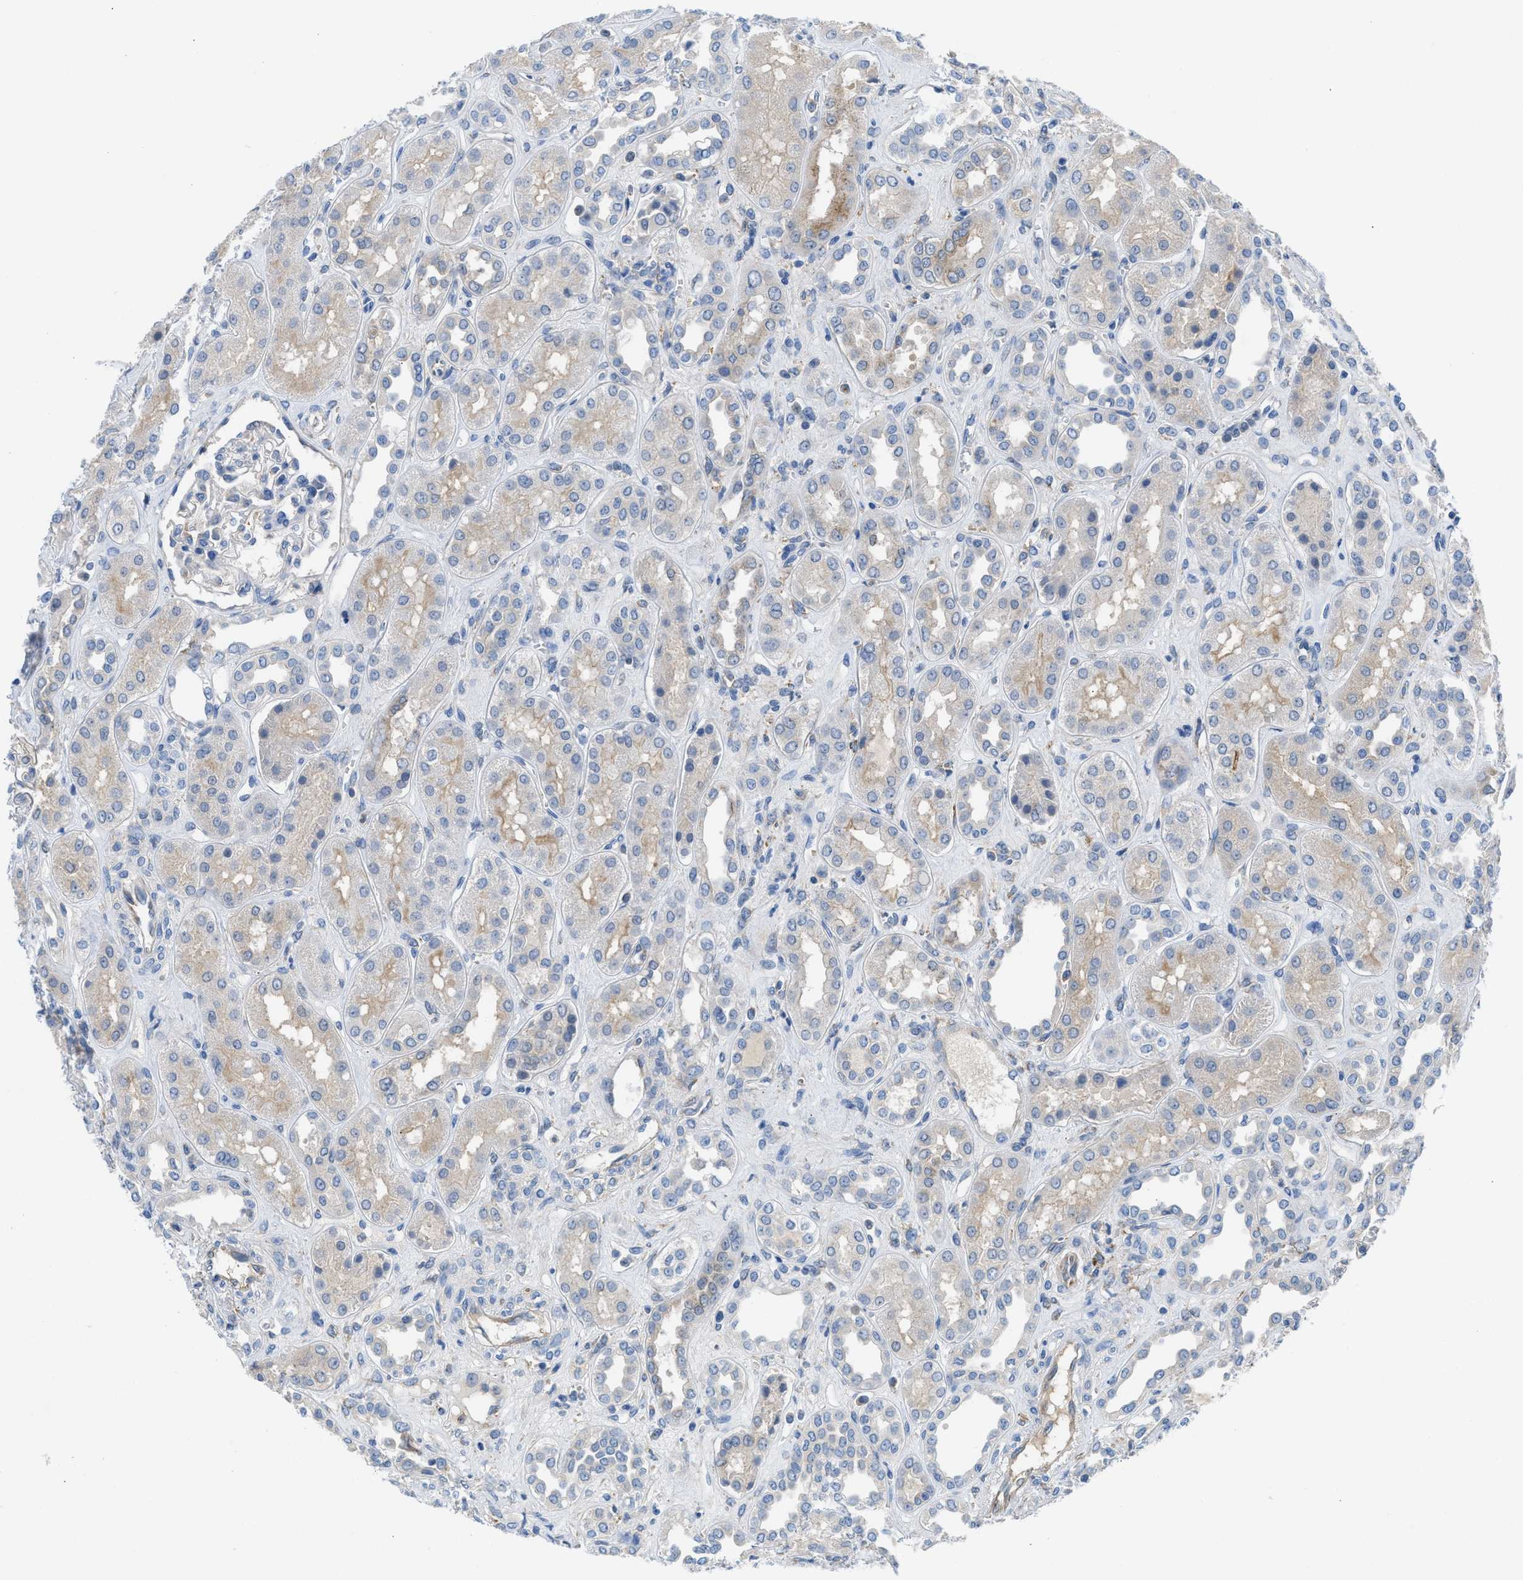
{"staining": {"intensity": "negative", "quantity": "none", "location": "none"}, "tissue": "kidney", "cell_type": "Cells in glomeruli", "image_type": "normal", "snomed": [{"axis": "morphology", "description": "Normal tissue, NOS"}, {"axis": "topography", "description": "Kidney"}], "caption": "The immunohistochemistry image has no significant staining in cells in glomeruli of kidney. The staining is performed using DAB (3,3'-diaminobenzidine) brown chromogen with nuclei counter-stained in using hematoxylin.", "gene": "BNC2", "patient": {"sex": "male", "age": 59}}